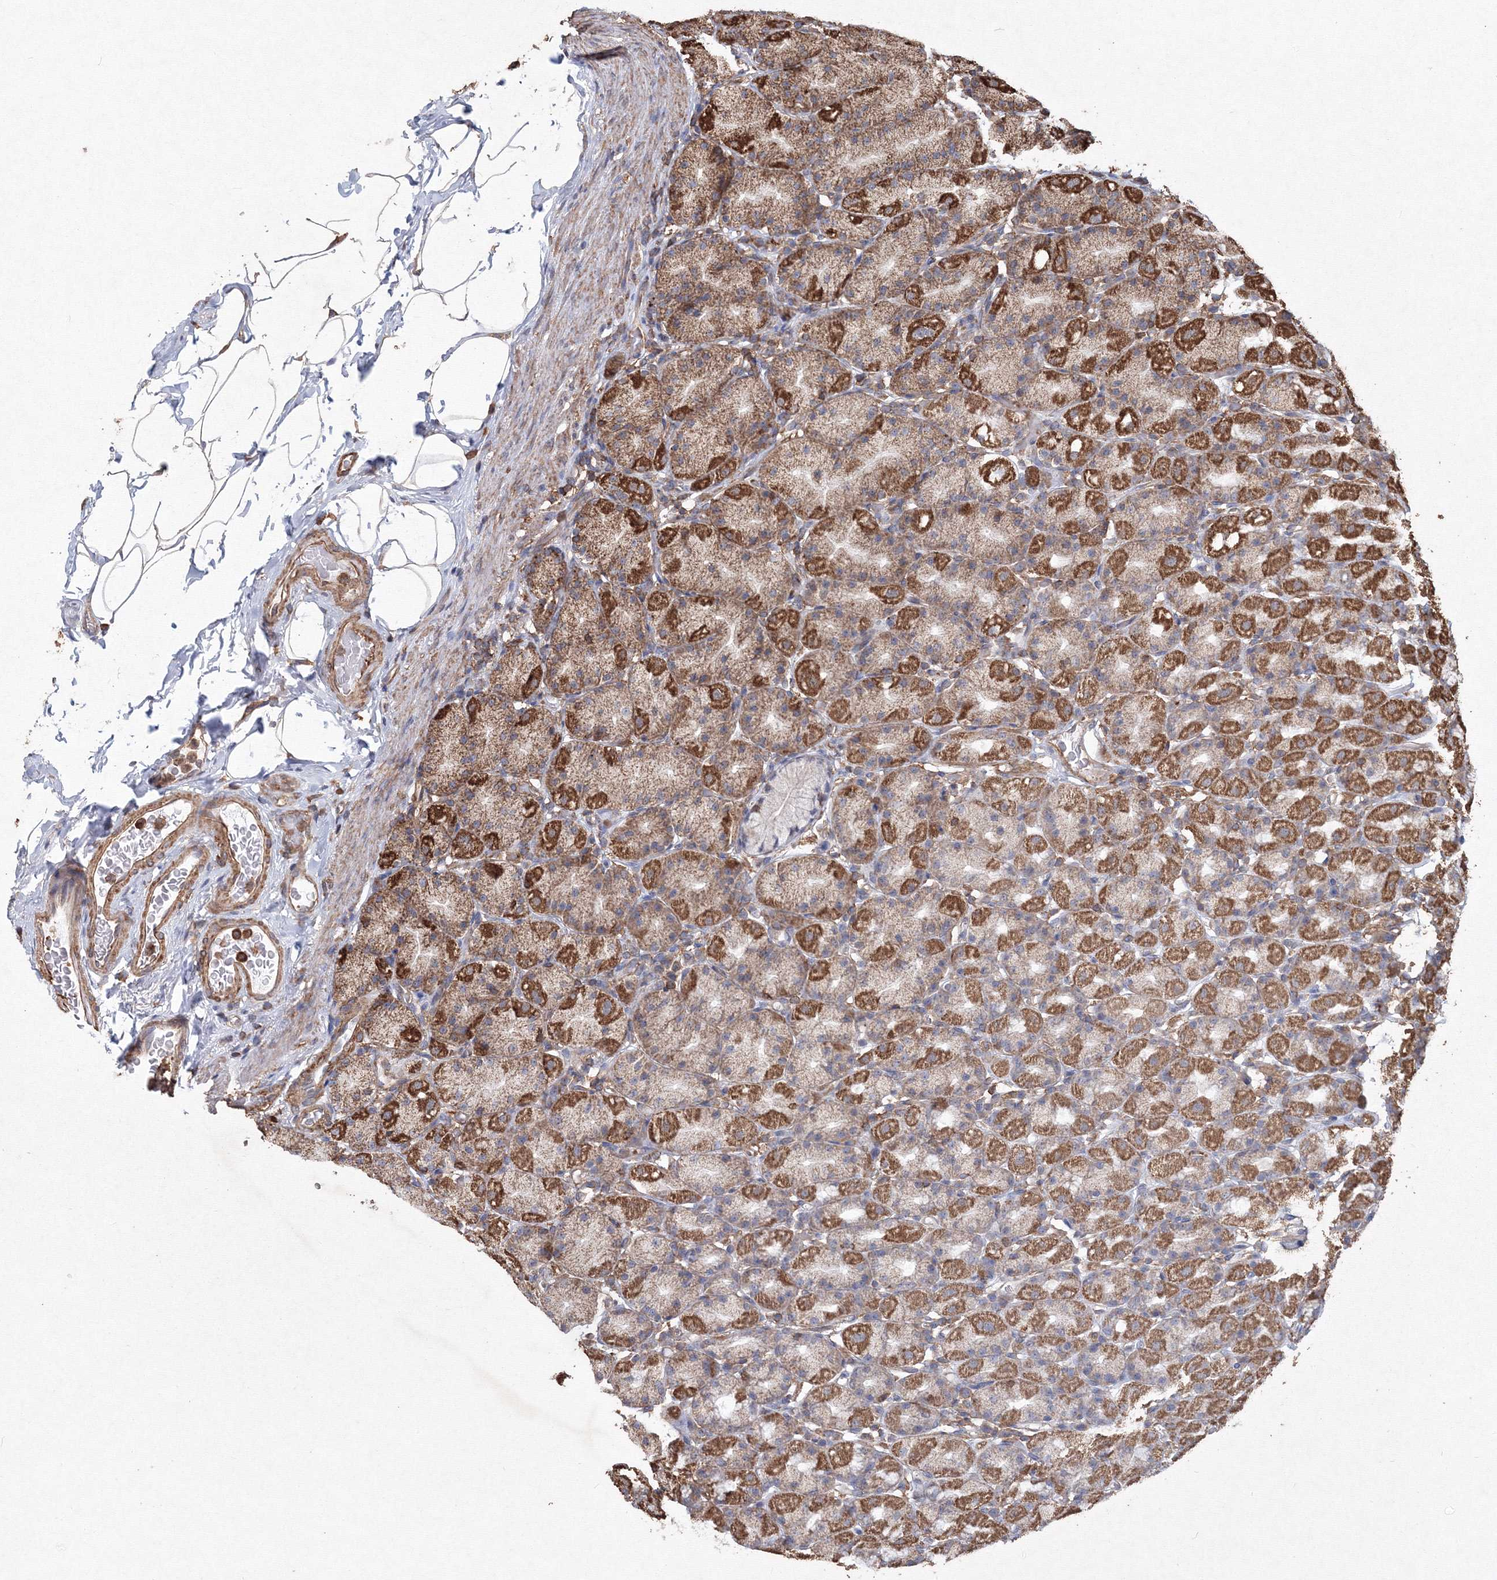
{"staining": {"intensity": "moderate", "quantity": ">75%", "location": "cytoplasmic/membranous"}, "tissue": "stomach", "cell_type": "Glandular cells", "image_type": "normal", "snomed": [{"axis": "morphology", "description": "Normal tissue, NOS"}, {"axis": "topography", "description": "Stomach, upper"}], "caption": "A high-resolution photomicrograph shows immunohistochemistry staining of unremarkable stomach, which reveals moderate cytoplasmic/membranous expression in about >75% of glandular cells. (brown staining indicates protein expression, while blue staining denotes nuclei).", "gene": "TMEM139", "patient": {"sex": "male", "age": 68}}